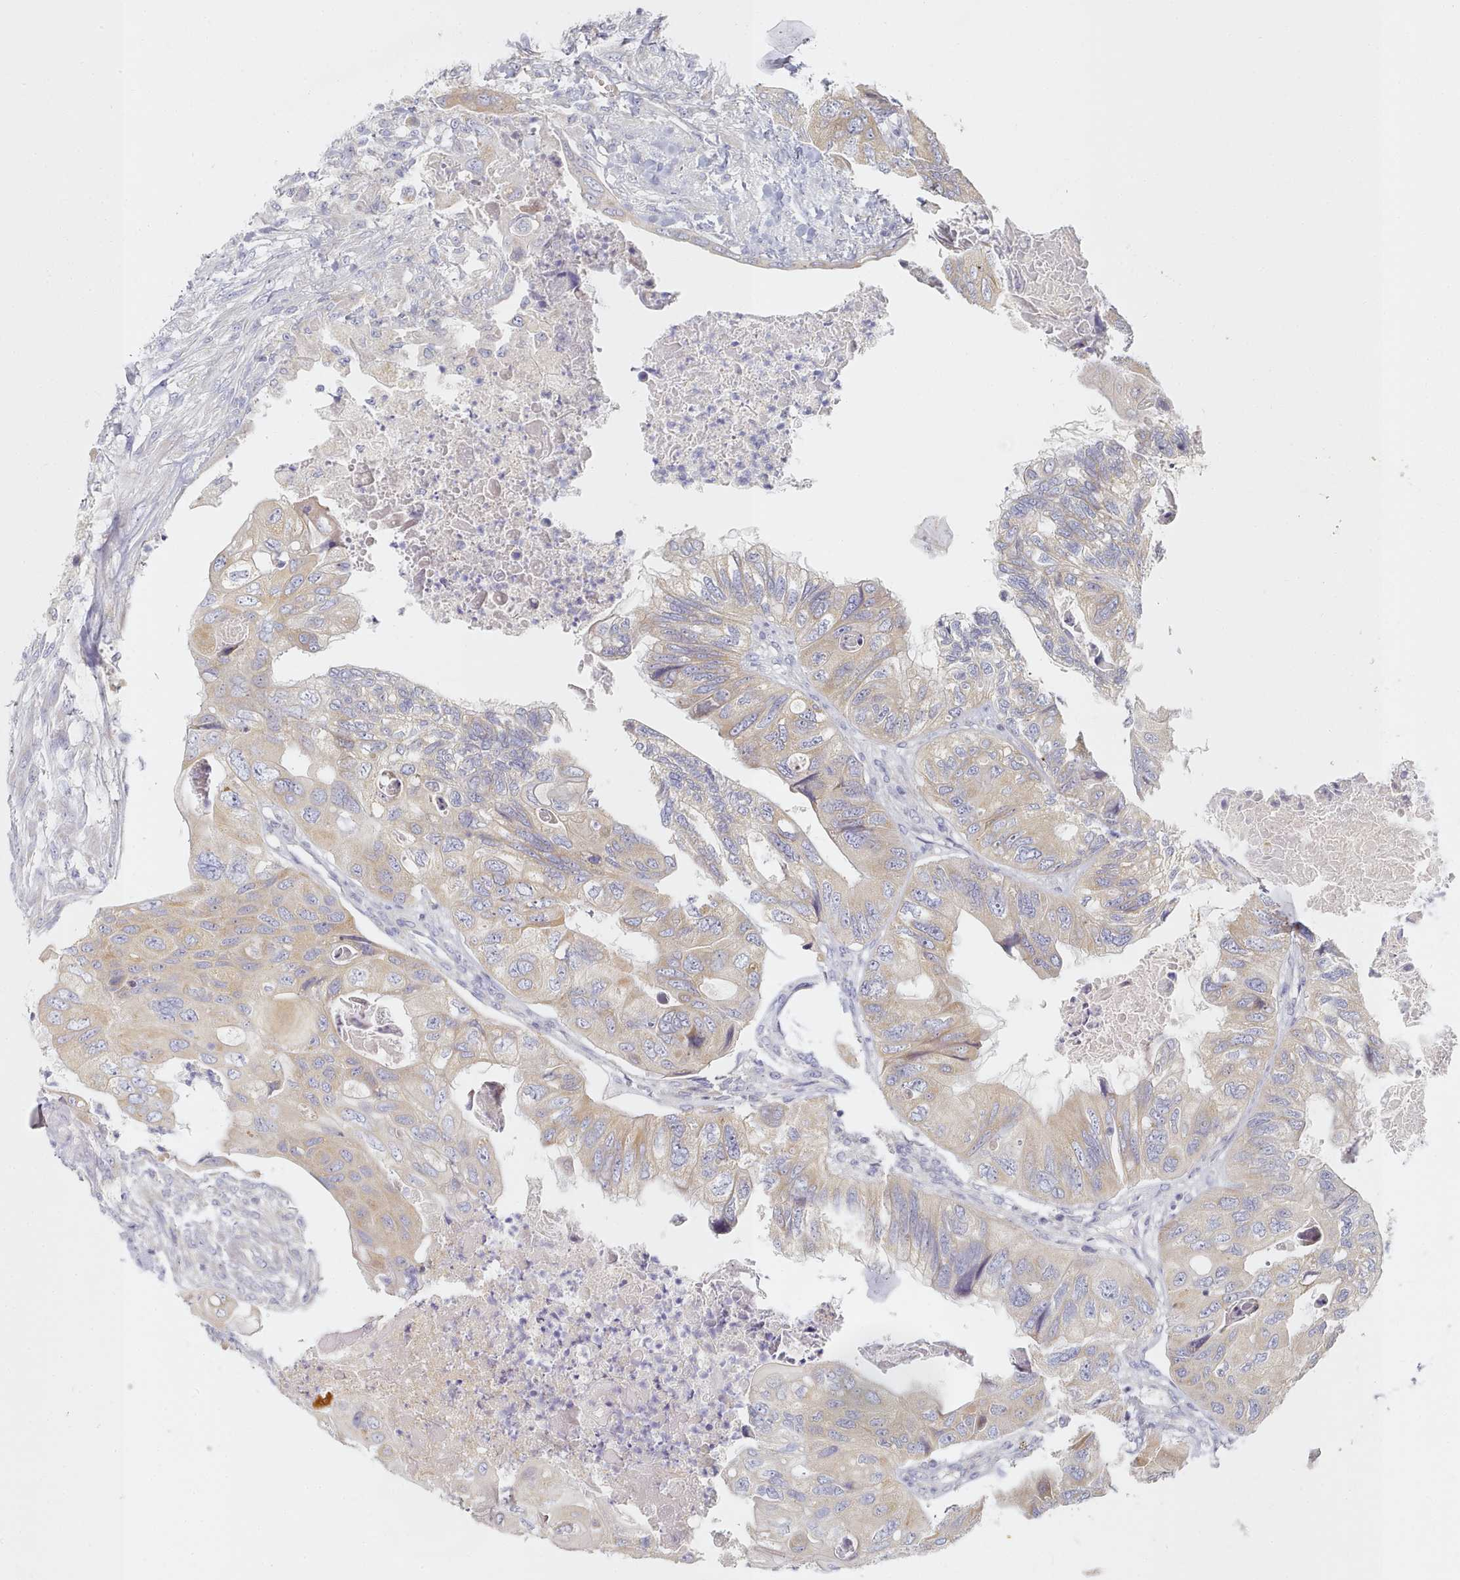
{"staining": {"intensity": "weak", "quantity": "25%-75%", "location": "cytoplasmic/membranous"}, "tissue": "colorectal cancer", "cell_type": "Tumor cells", "image_type": "cancer", "snomed": [{"axis": "morphology", "description": "Adenocarcinoma, NOS"}, {"axis": "topography", "description": "Rectum"}], "caption": "Protein expression analysis of human colorectal adenocarcinoma reveals weak cytoplasmic/membranous positivity in approximately 25%-75% of tumor cells.", "gene": "TYW1B", "patient": {"sex": "male", "age": 63}}